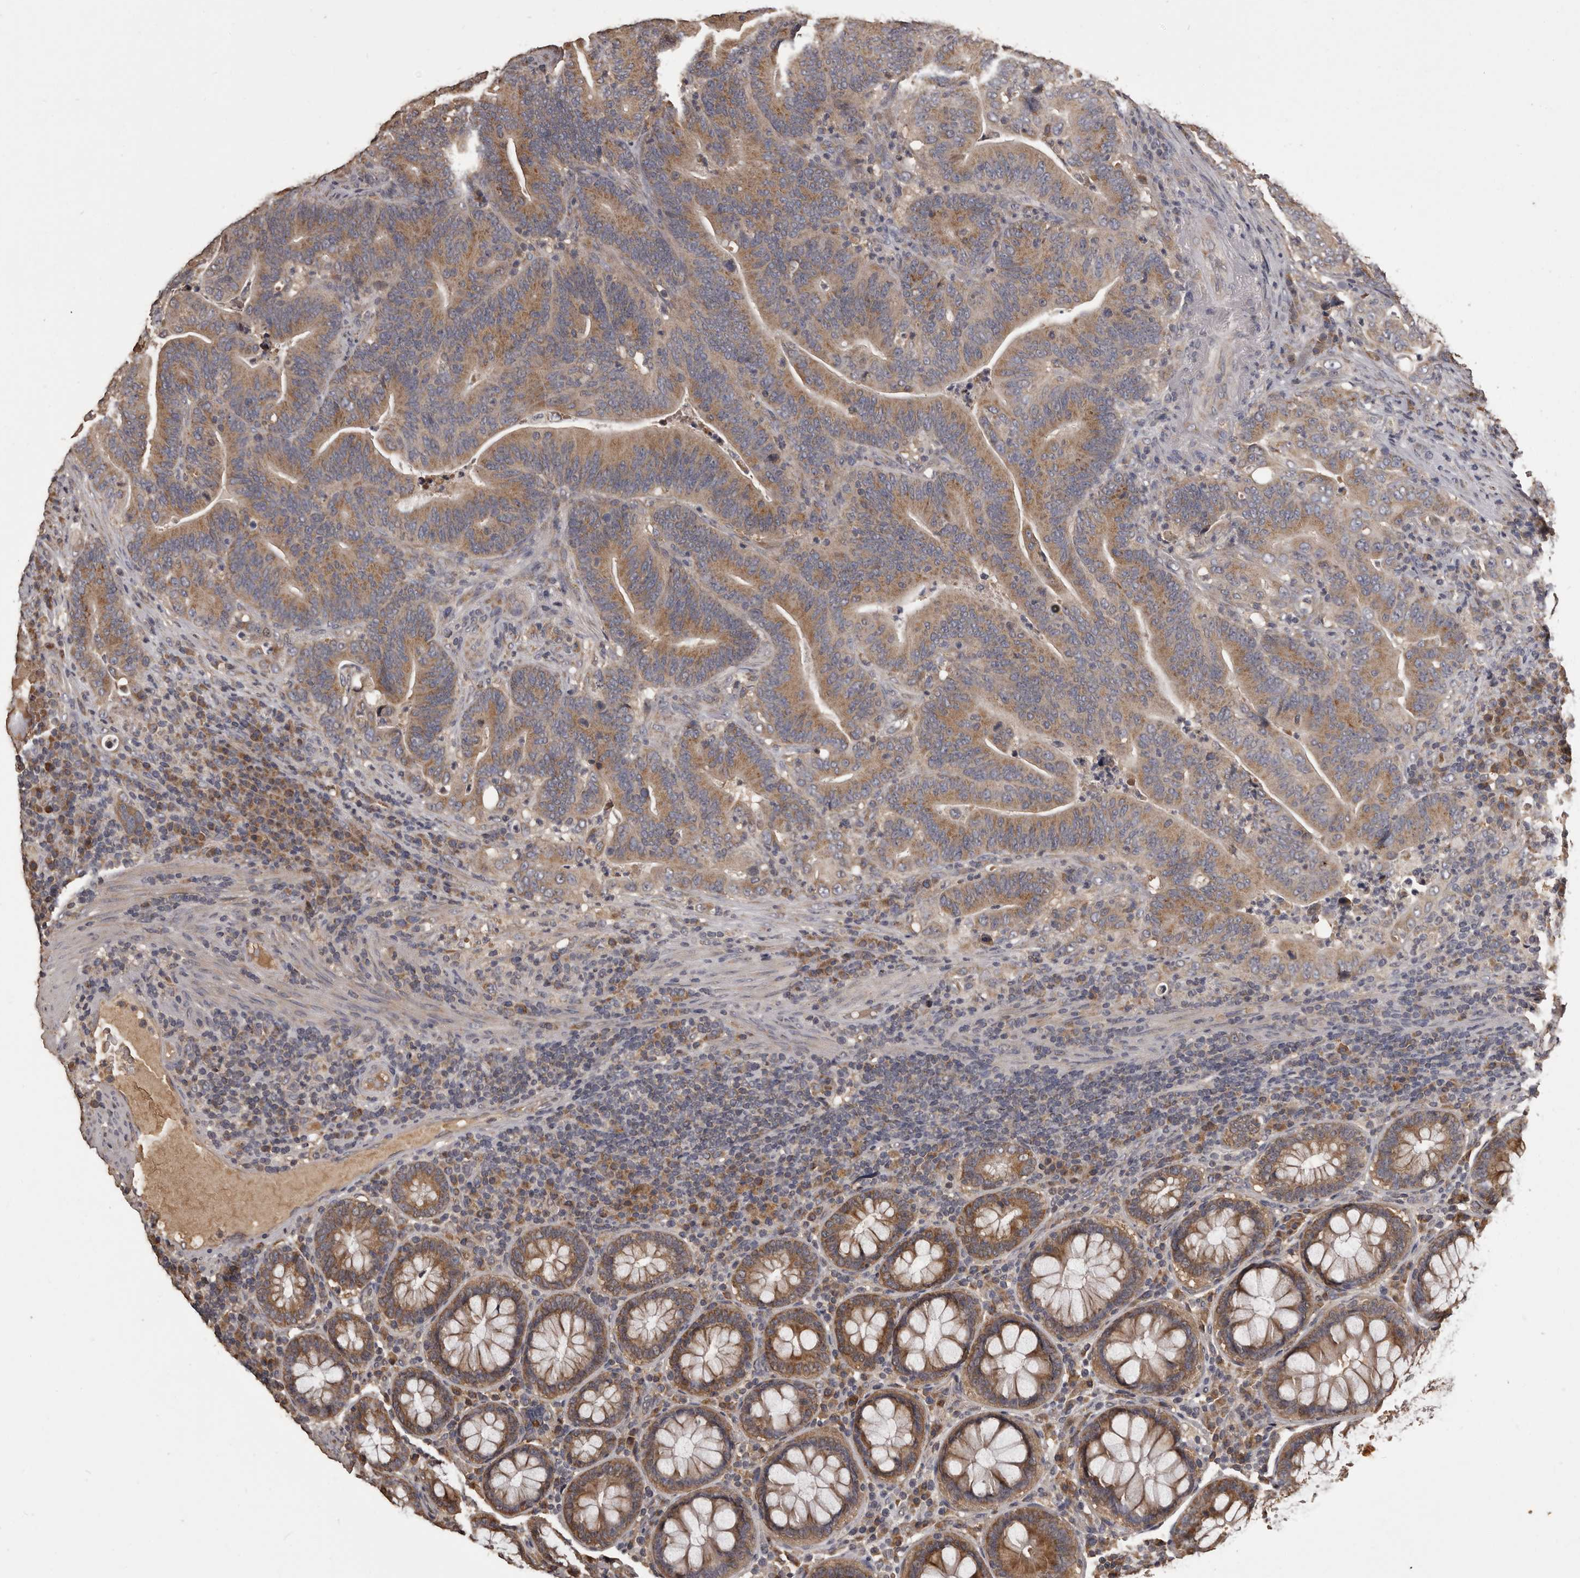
{"staining": {"intensity": "moderate", "quantity": ">75%", "location": "cytoplasmic/membranous"}, "tissue": "colorectal cancer", "cell_type": "Tumor cells", "image_type": "cancer", "snomed": [{"axis": "morphology", "description": "Adenocarcinoma, NOS"}, {"axis": "topography", "description": "Colon"}], "caption": "An immunohistochemistry image of tumor tissue is shown. Protein staining in brown shows moderate cytoplasmic/membranous positivity in adenocarcinoma (colorectal) within tumor cells.", "gene": "MGAT5", "patient": {"sex": "female", "age": 66}}